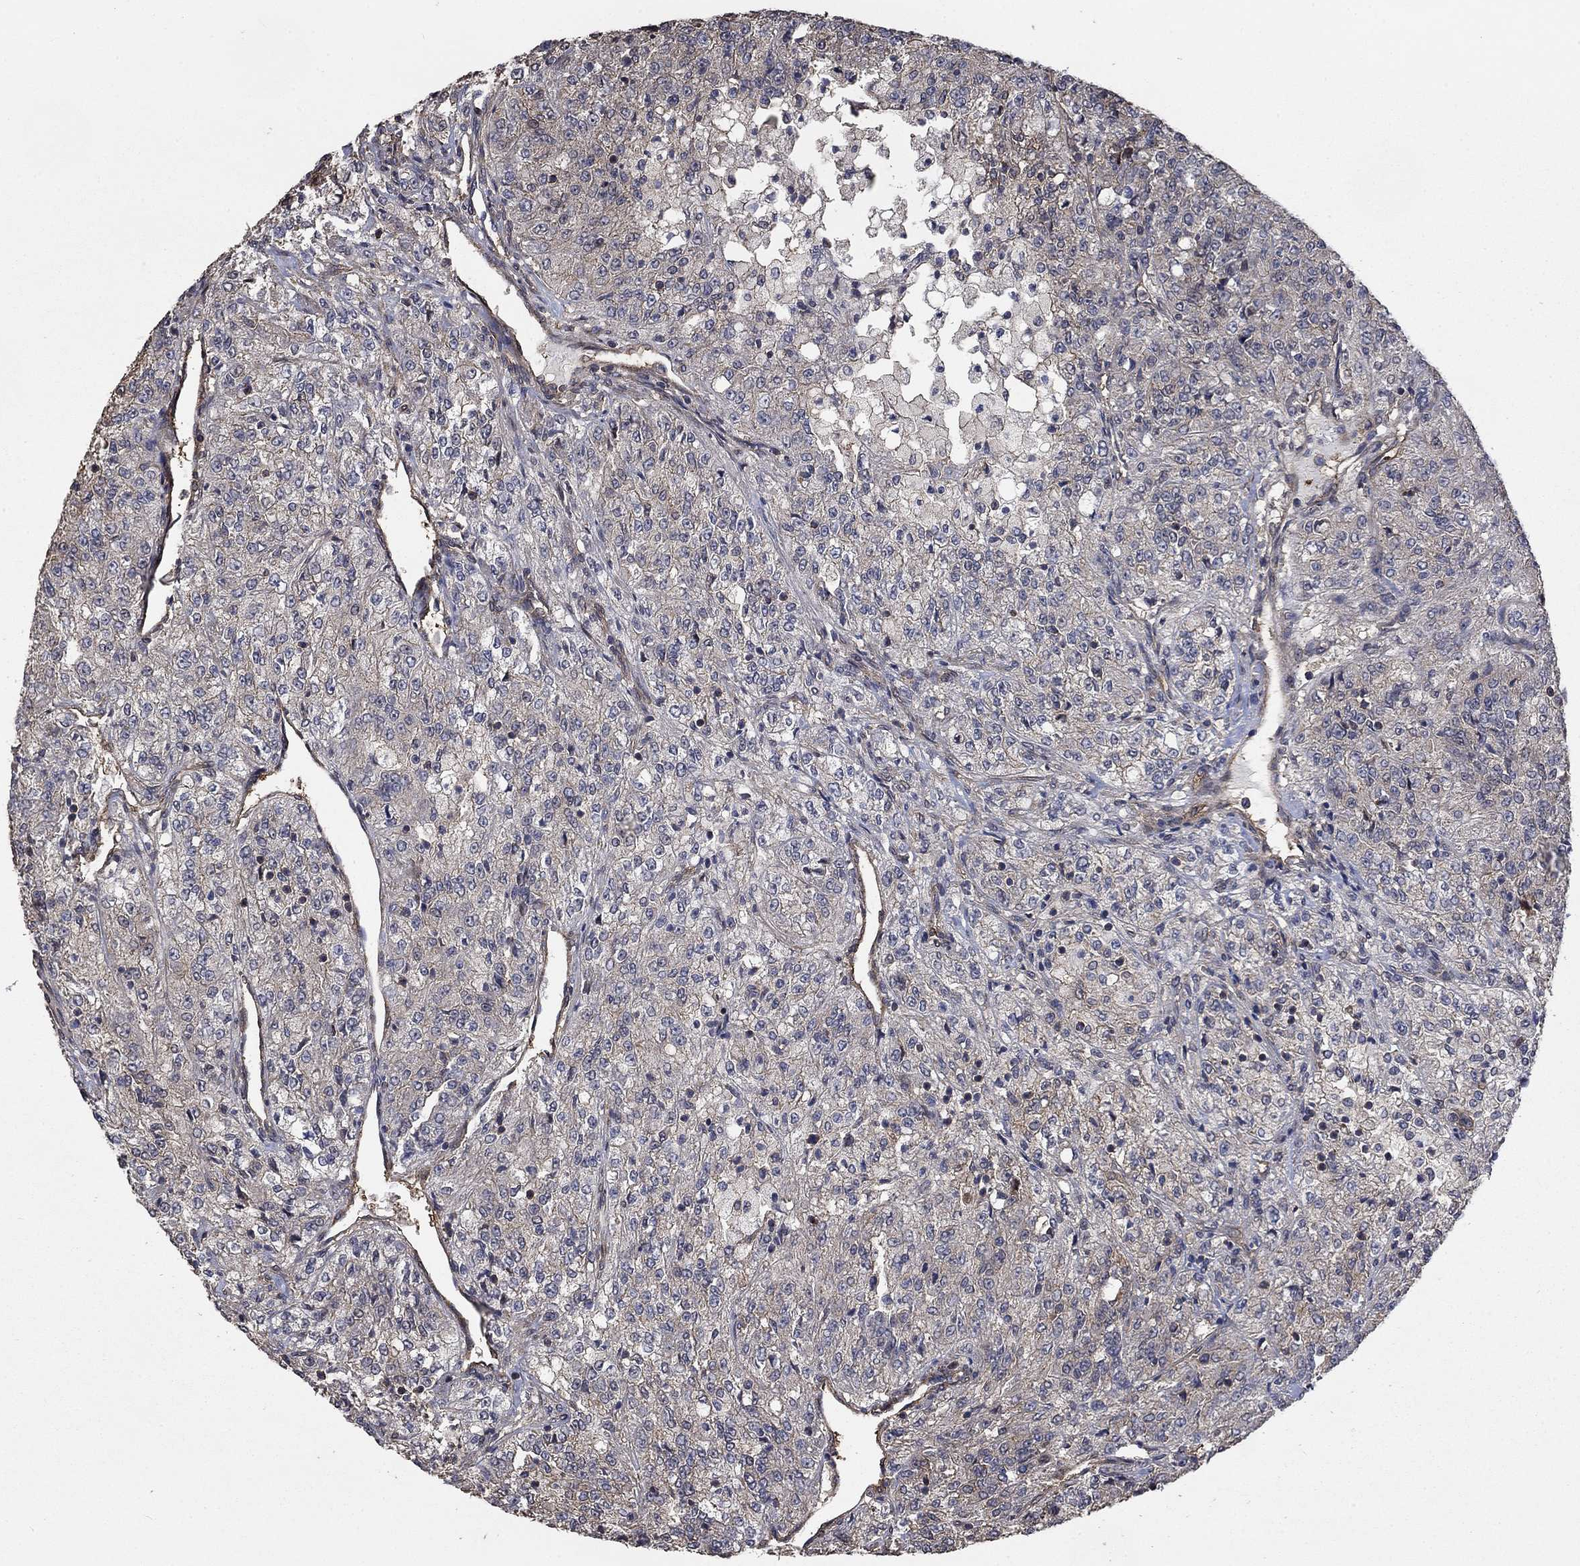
{"staining": {"intensity": "negative", "quantity": "none", "location": "none"}, "tissue": "renal cancer", "cell_type": "Tumor cells", "image_type": "cancer", "snomed": [{"axis": "morphology", "description": "Adenocarcinoma, NOS"}, {"axis": "topography", "description": "Kidney"}], "caption": "This is an IHC micrograph of human adenocarcinoma (renal). There is no positivity in tumor cells.", "gene": "PDE3A", "patient": {"sex": "female", "age": 63}}